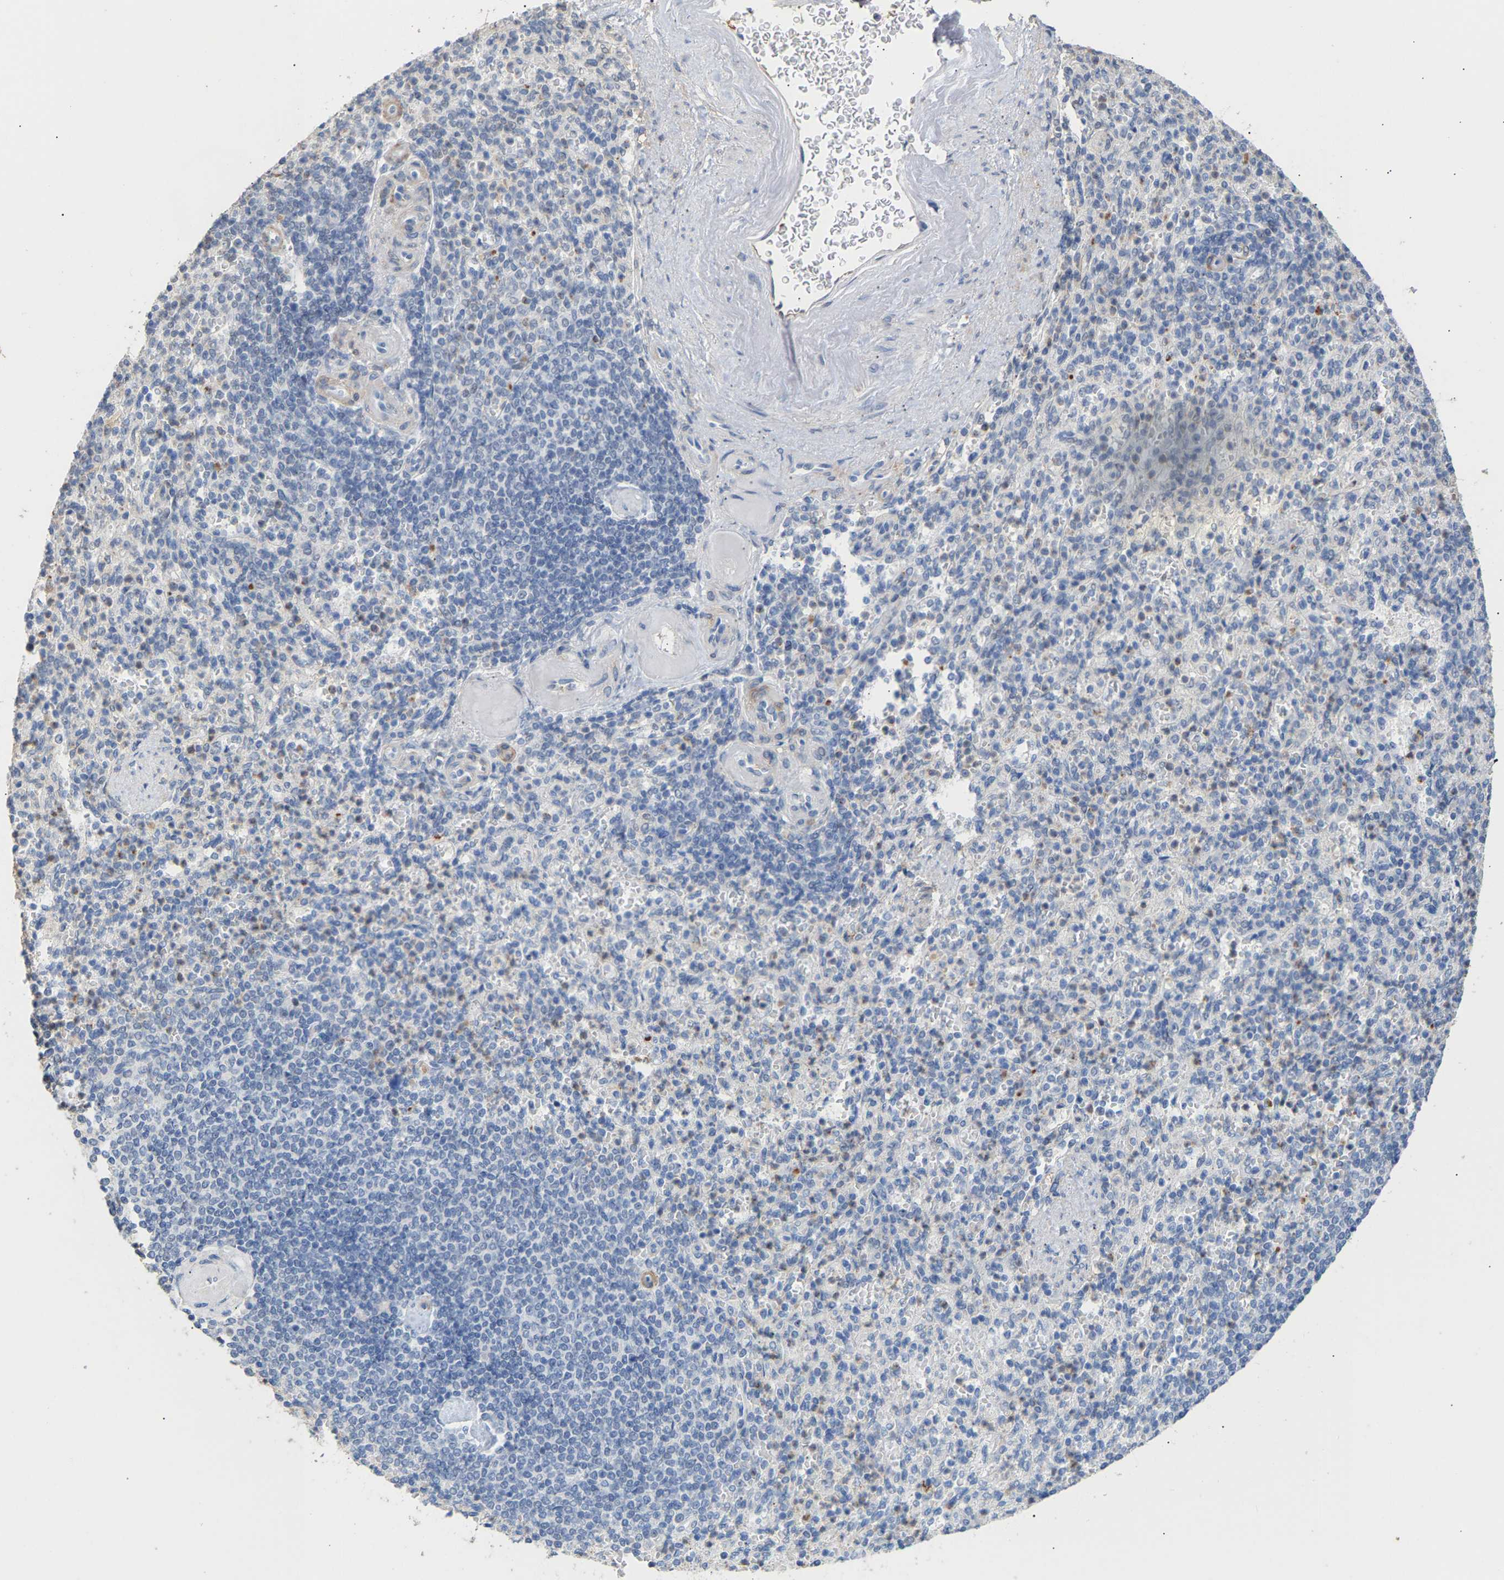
{"staining": {"intensity": "negative", "quantity": "none", "location": "none"}, "tissue": "spleen", "cell_type": "Cells in red pulp", "image_type": "normal", "snomed": [{"axis": "morphology", "description": "Normal tissue, NOS"}, {"axis": "topography", "description": "Spleen"}], "caption": "The image exhibits no staining of cells in red pulp in normal spleen.", "gene": "AMPH", "patient": {"sex": "female", "age": 74}}